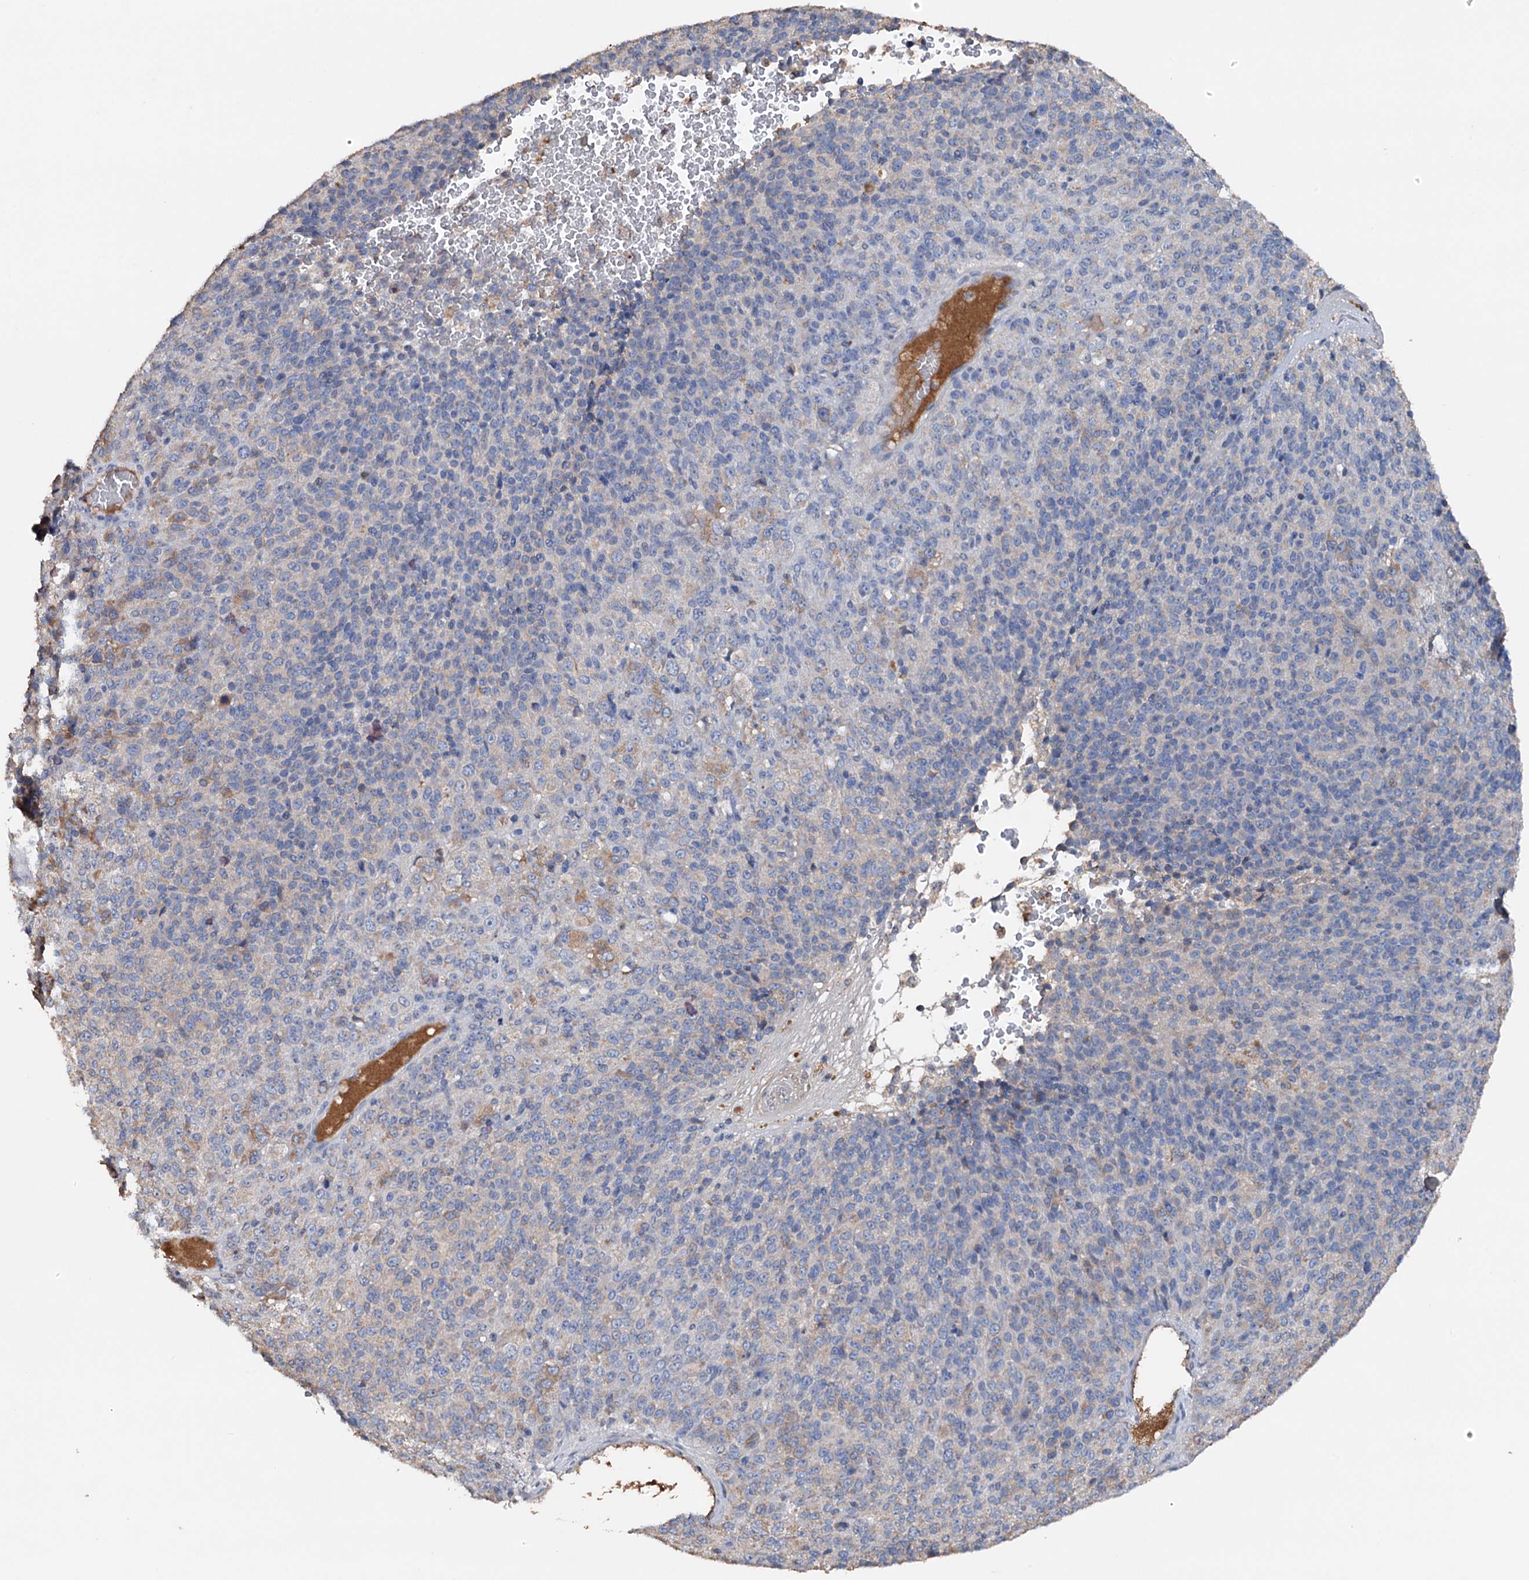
{"staining": {"intensity": "negative", "quantity": "none", "location": "none"}, "tissue": "melanoma", "cell_type": "Tumor cells", "image_type": "cancer", "snomed": [{"axis": "morphology", "description": "Malignant melanoma, Metastatic site"}, {"axis": "topography", "description": "Brain"}], "caption": "This is an IHC histopathology image of human malignant melanoma (metastatic site). There is no expression in tumor cells.", "gene": "ARL13A", "patient": {"sex": "female", "age": 56}}